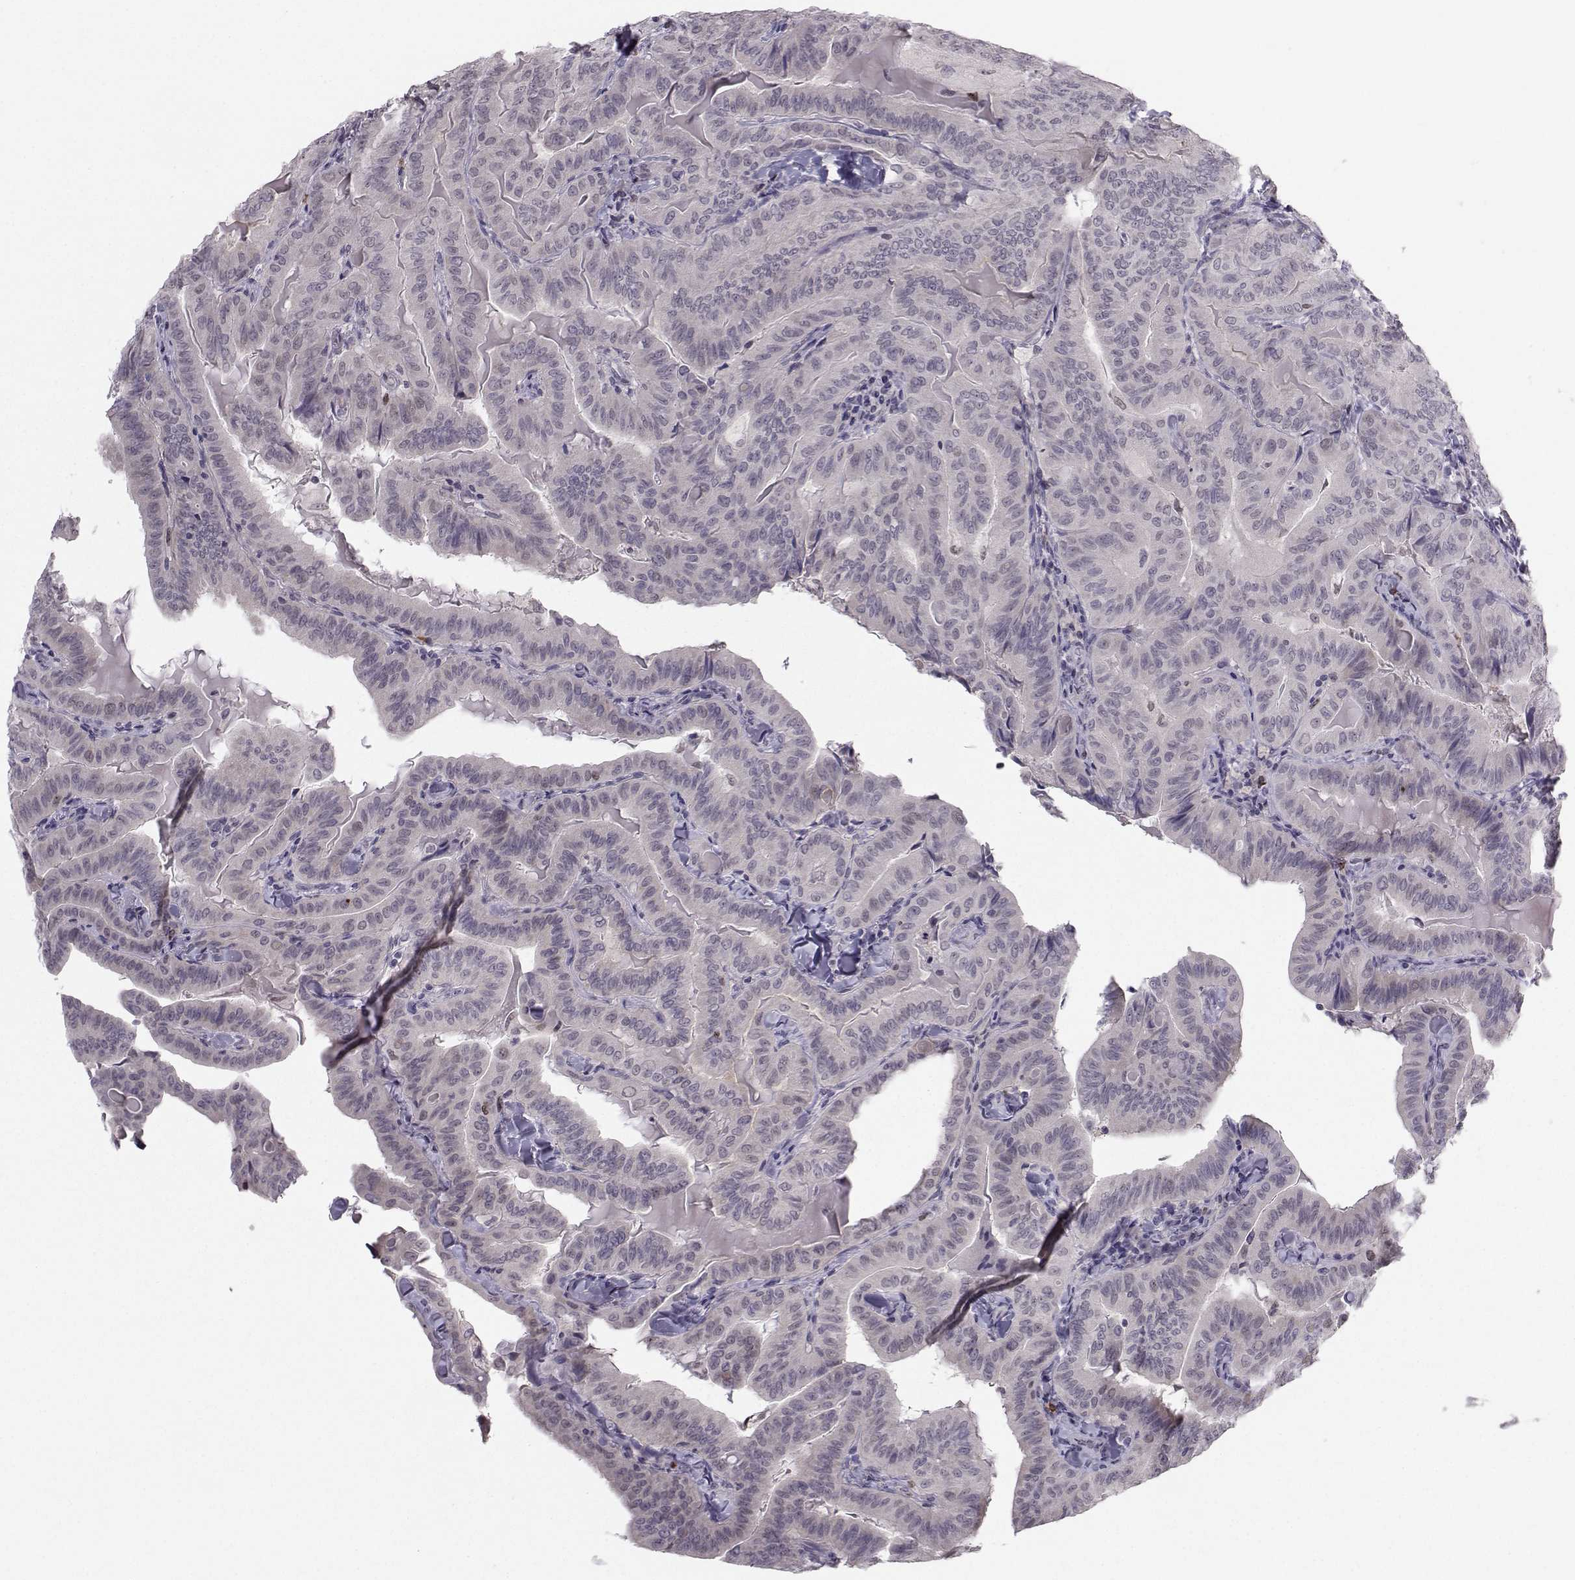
{"staining": {"intensity": "negative", "quantity": "none", "location": "none"}, "tissue": "thyroid cancer", "cell_type": "Tumor cells", "image_type": "cancer", "snomed": [{"axis": "morphology", "description": "Papillary adenocarcinoma, NOS"}, {"axis": "topography", "description": "Thyroid gland"}], "caption": "Immunohistochemistry (IHC) photomicrograph of neoplastic tissue: human papillary adenocarcinoma (thyroid) stained with DAB (3,3'-diaminobenzidine) displays no significant protein staining in tumor cells.", "gene": "LRP8", "patient": {"sex": "female", "age": 68}}